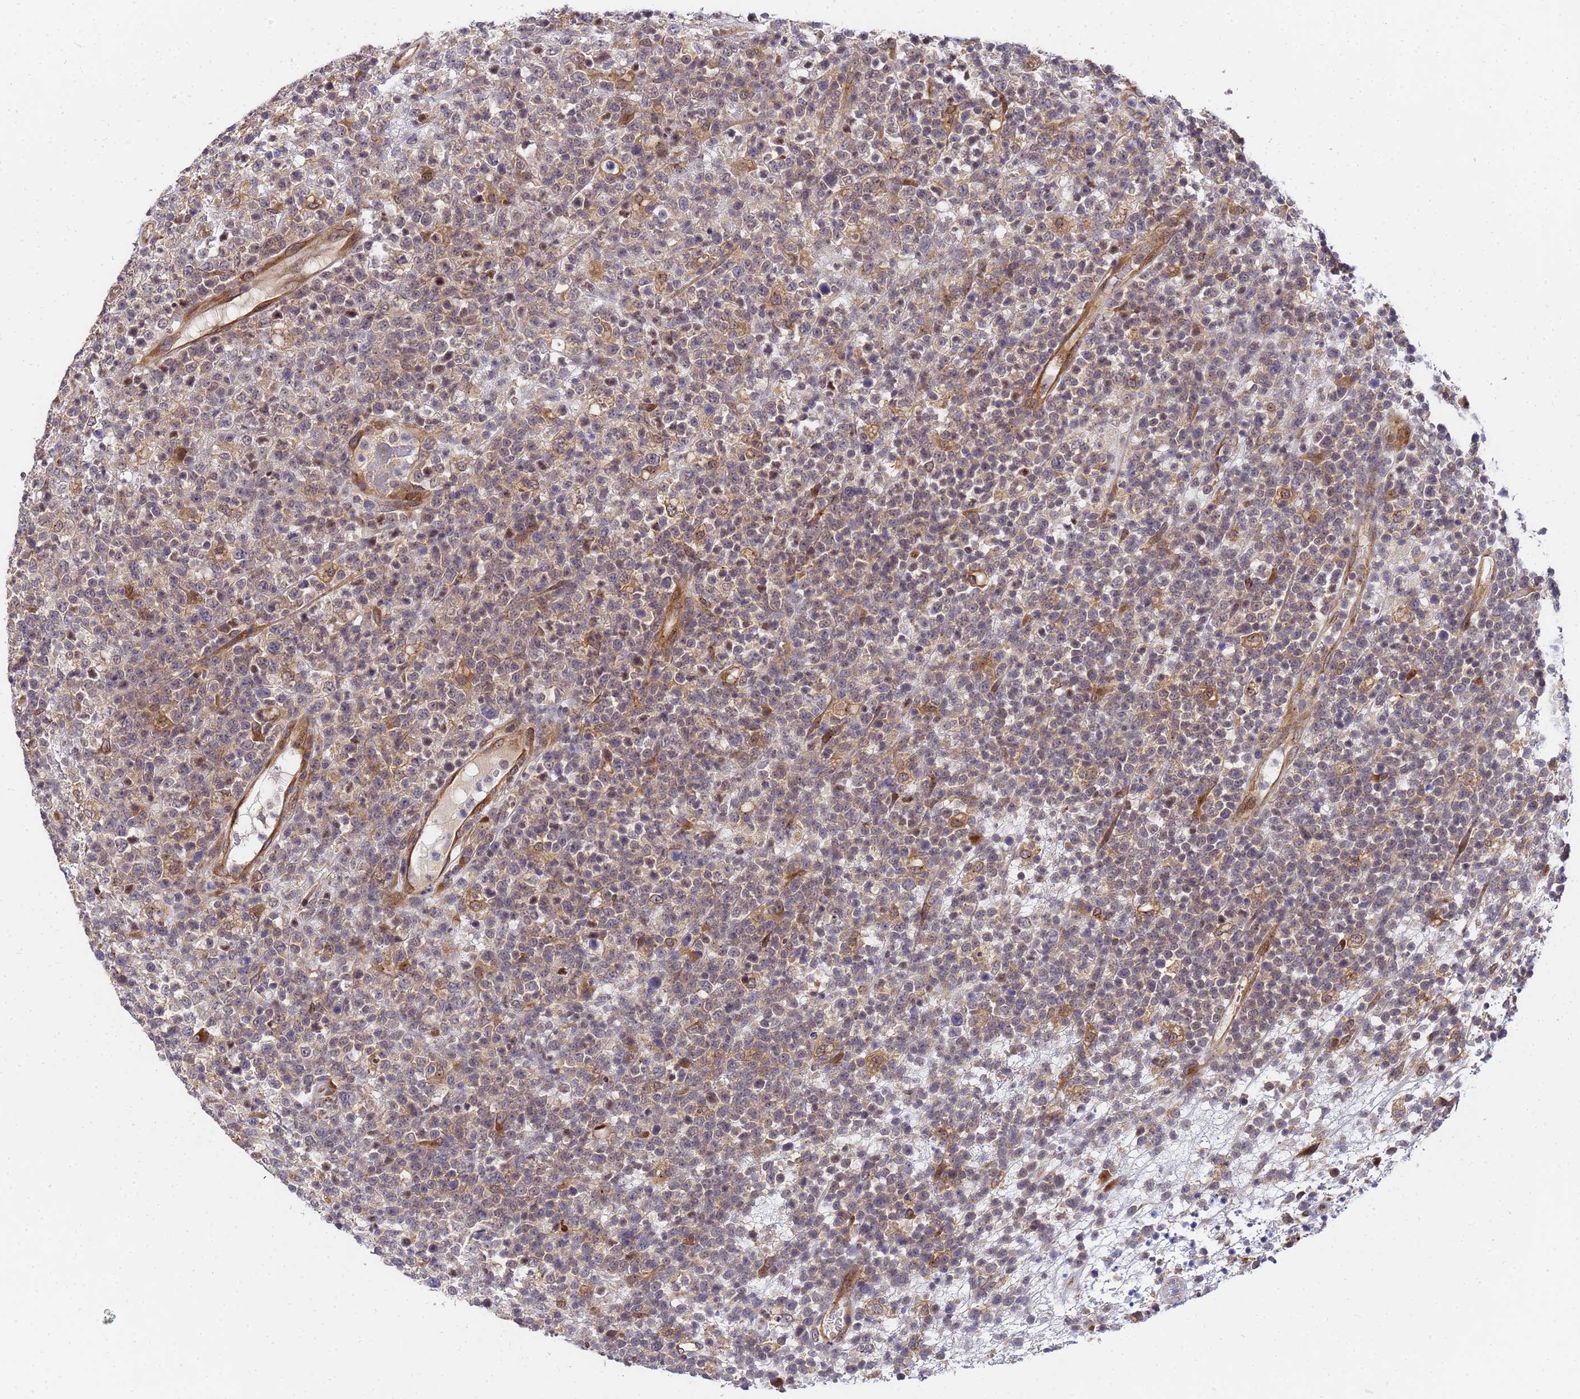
{"staining": {"intensity": "weak", "quantity": ">75%", "location": "cytoplasmic/membranous"}, "tissue": "lymphoma", "cell_type": "Tumor cells", "image_type": "cancer", "snomed": [{"axis": "morphology", "description": "Malignant lymphoma, non-Hodgkin's type, High grade"}, {"axis": "topography", "description": "Colon"}], "caption": "Weak cytoplasmic/membranous protein expression is present in about >75% of tumor cells in lymphoma.", "gene": "UNC93B1", "patient": {"sex": "female", "age": 53}}